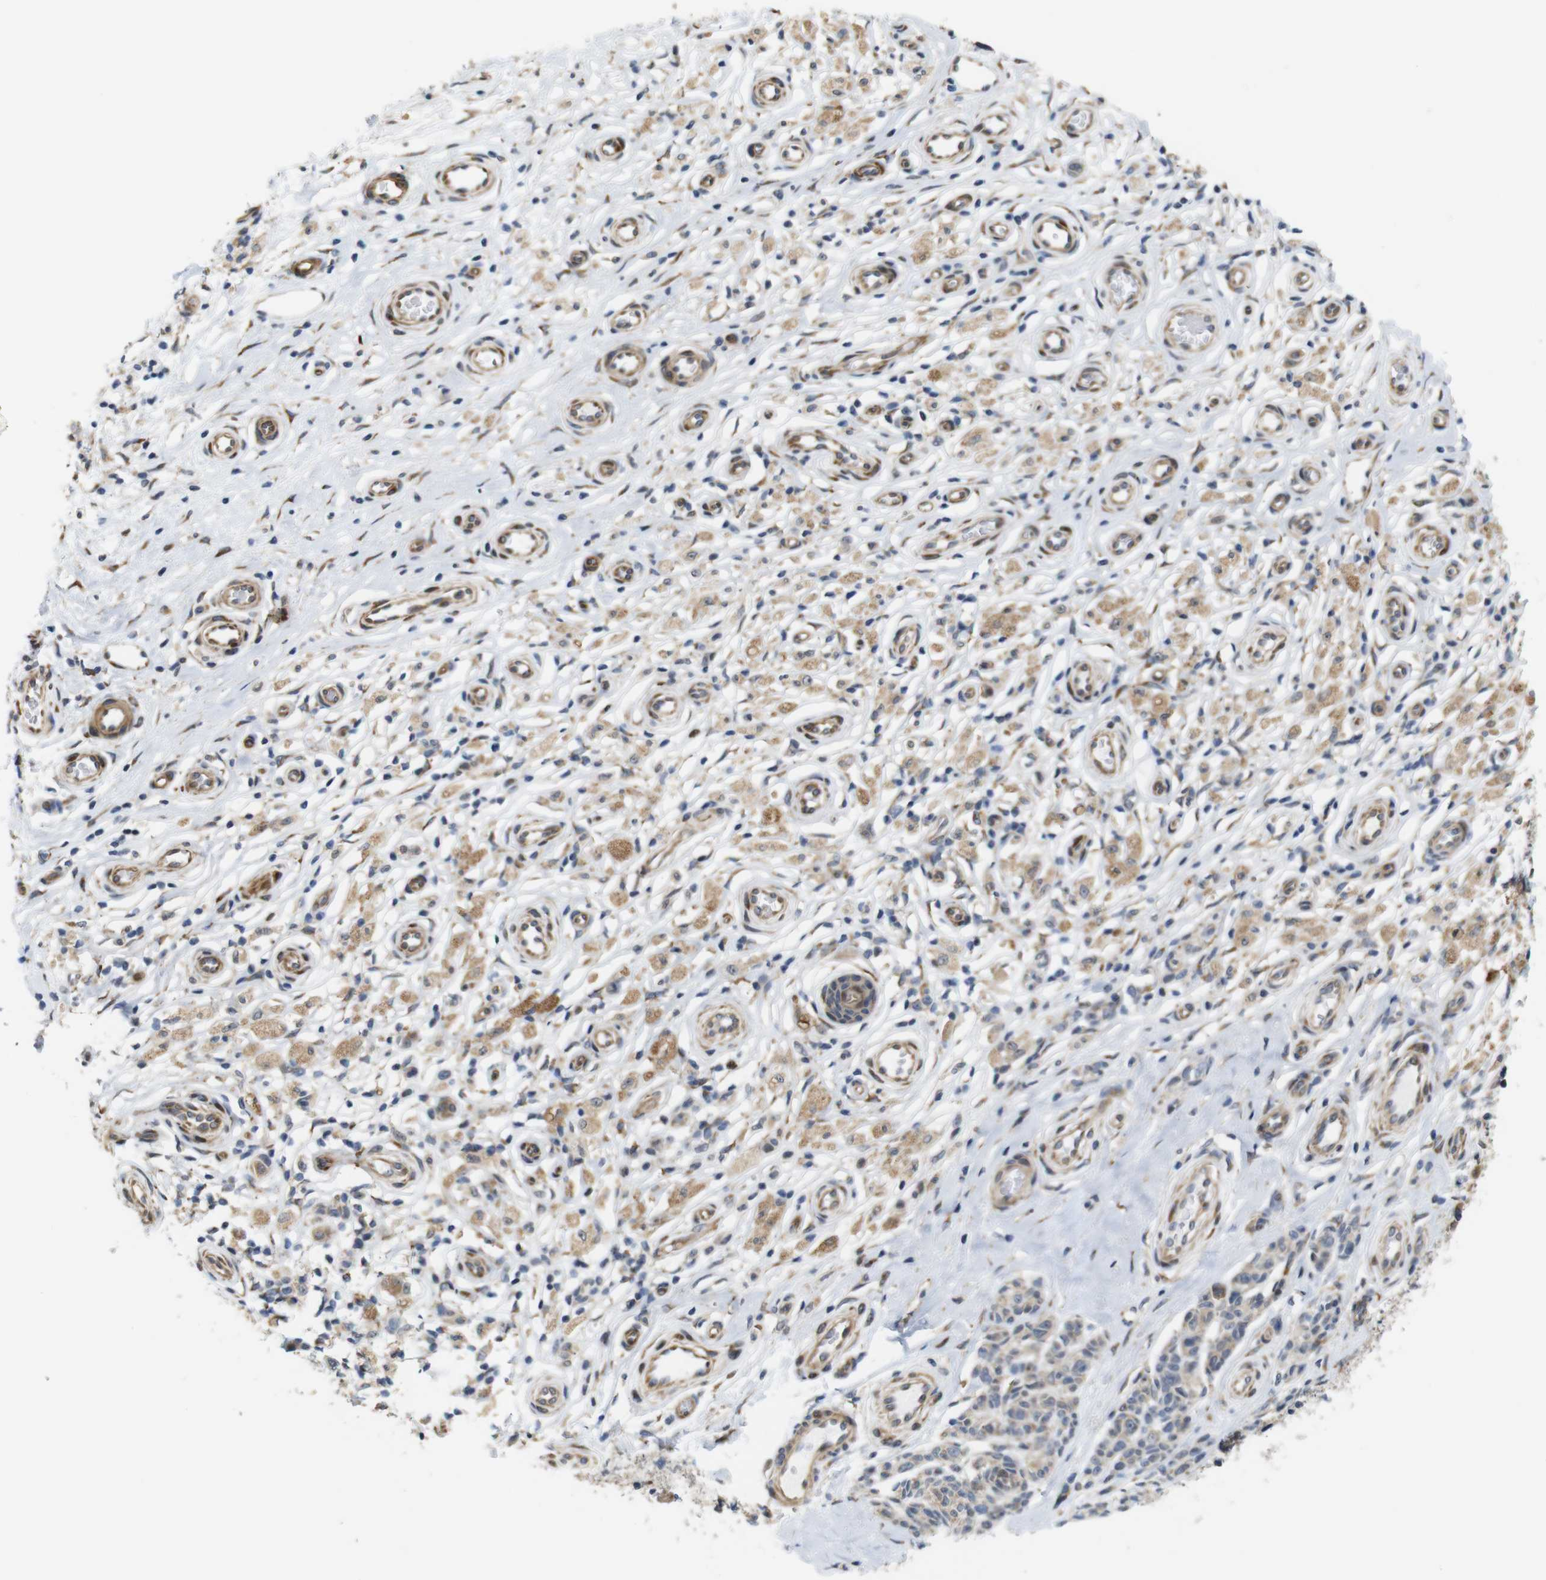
{"staining": {"intensity": "moderate", "quantity": ">75%", "location": "cytoplasmic/membranous"}, "tissue": "melanoma", "cell_type": "Tumor cells", "image_type": "cancer", "snomed": [{"axis": "morphology", "description": "Malignant melanoma, NOS"}, {"axis": "topography", "description": "Skin"}], "caption": "DAB immunohistochemical staining of malignant melanoma displays moderate cytoplasmic/membranous protein expression in approximately >75% of tumor cells. The staining is performed using DAB (3,3'-diaminobenzidine) brown chromogen to label protein expression. The nuclei are counter-stained blue using hematoxylin.", "gene": "P3H2", "patient": {"sex": "female", "age": 64}}